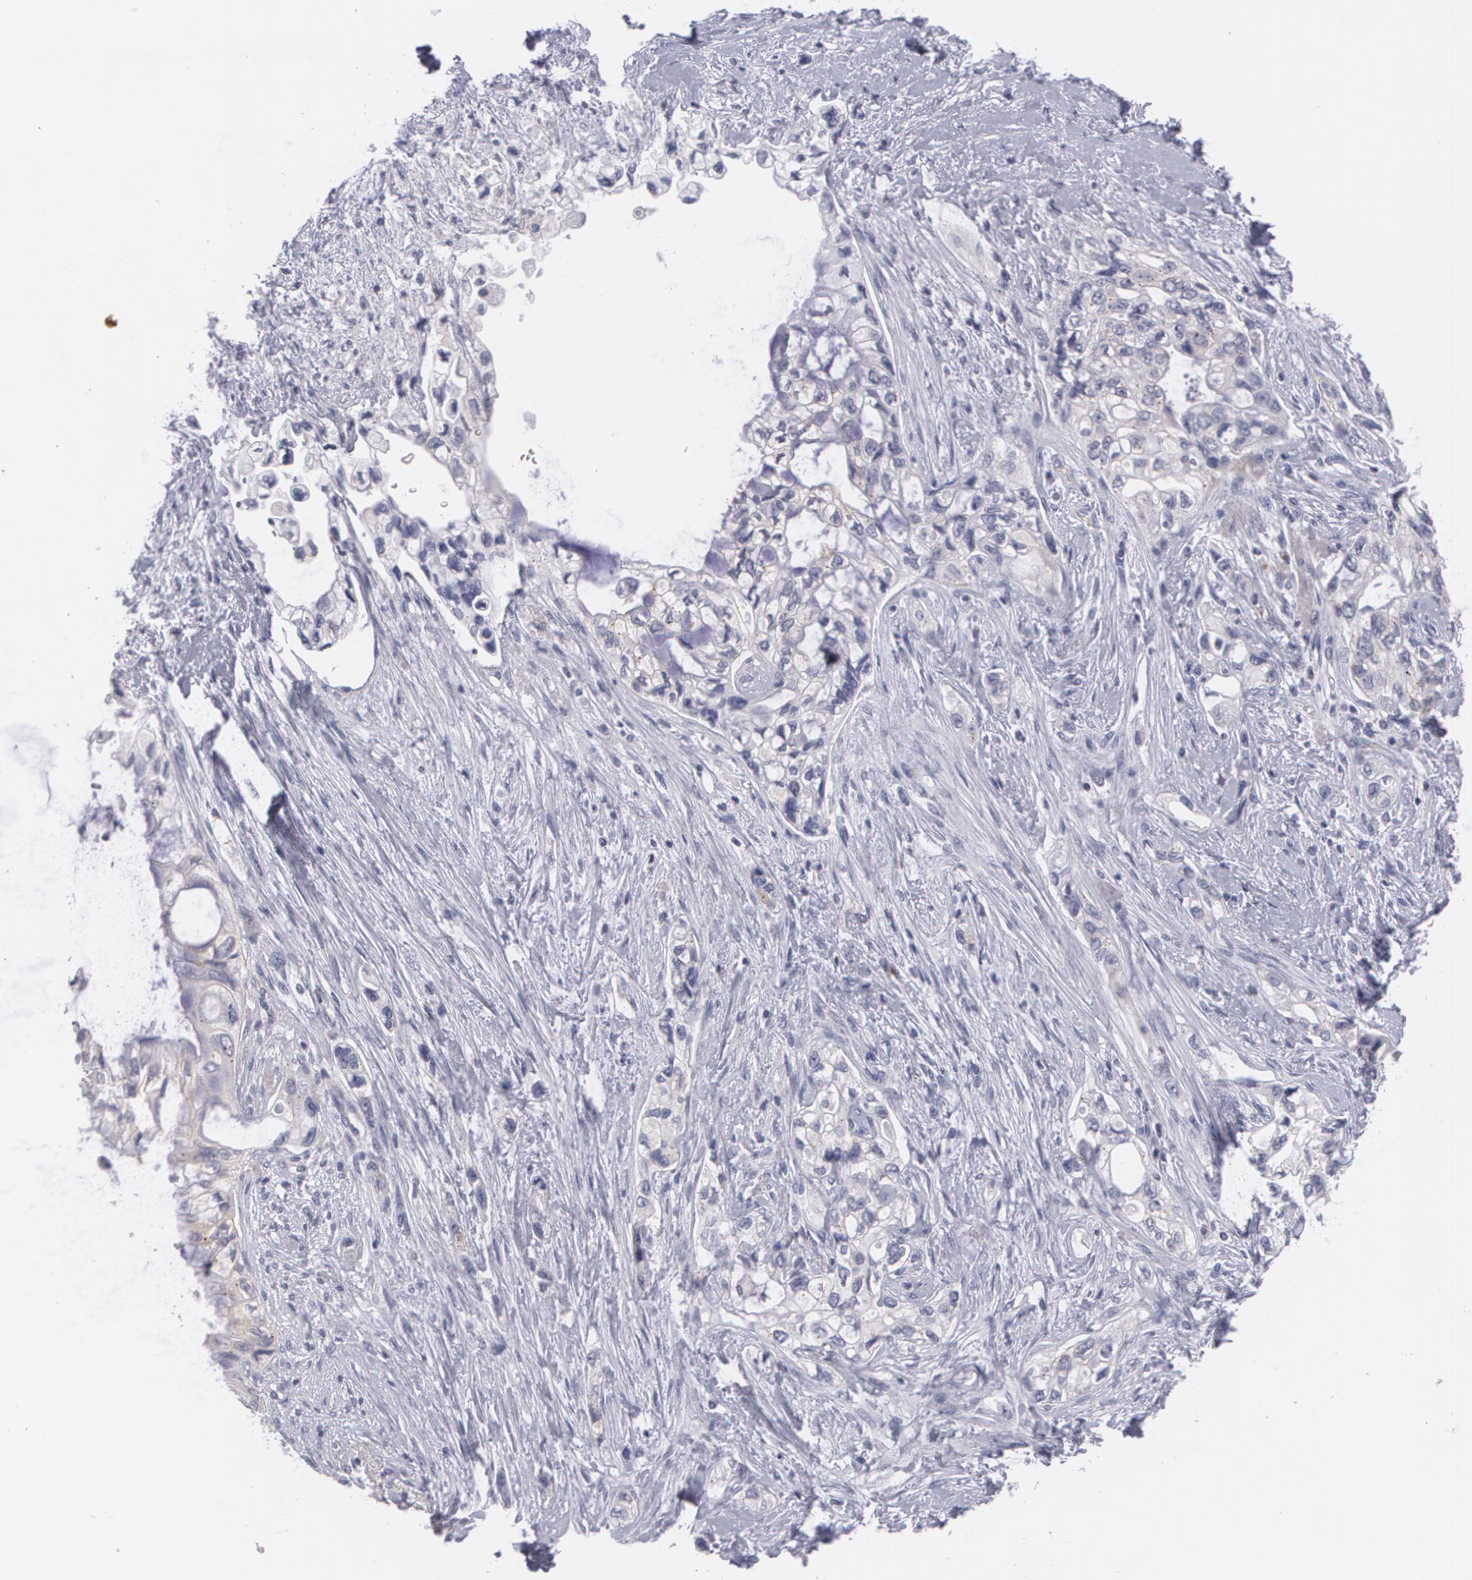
{"staining": {"intensity": "negative", "quantity": "none", "location": "none"}, "tissue": "pancreatic cancer", "cell_type": "Tumor cells", "image_type": "cancer", "snomed": [{"axis": "morphology", "description": "Adenocarcinoma, NOS"}, {"axis": "topography", "description": "Pancreas"}], "caption": "A photomicrograph of adenocarcinoma (pancreatic) stained for a protein shows no brown staining in tumor cells.", "gene": "MBNL3", "patient": {"sex": "female", "age": 70}}